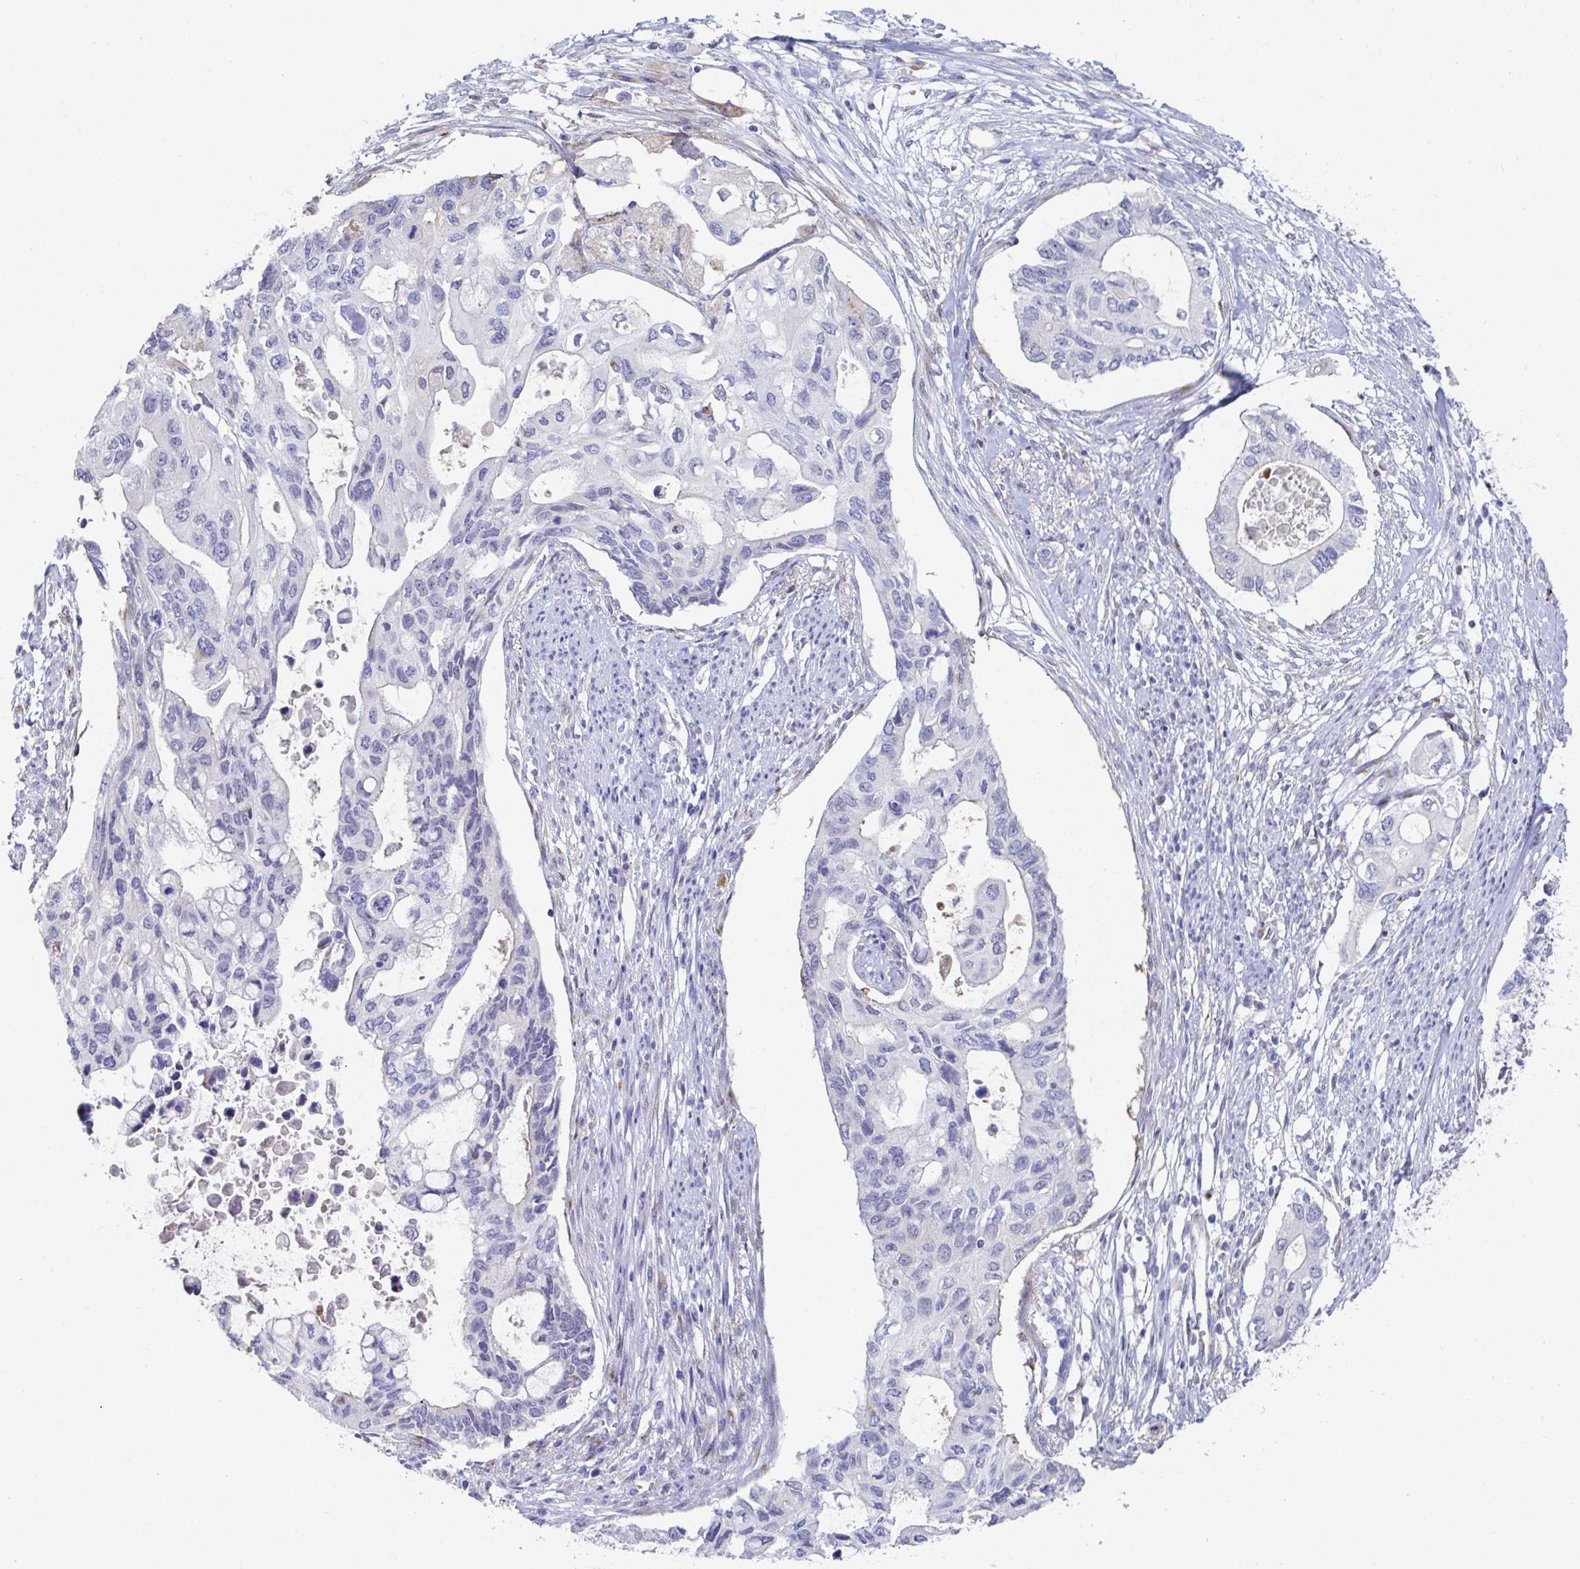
{"staining": {"intensity": "negative", "quantity": "none", "location": "none"}, "tissue": "pancreatic cancer", "cell_type": "Tumor cells", "image_type": "cancer", "snomed": [{"axis": "morphology", "description": "Adenocarcinoma, NOS"}, {"axis": "topography", "description": "Pancreas"}], "caption": "Adenocarcinoma (pancreatic) was stained to show a protein in brown. There is no significant staining in tumor cells.", "gene": "TAS2R39", "patient": {"sex": "female", "age": 63}}